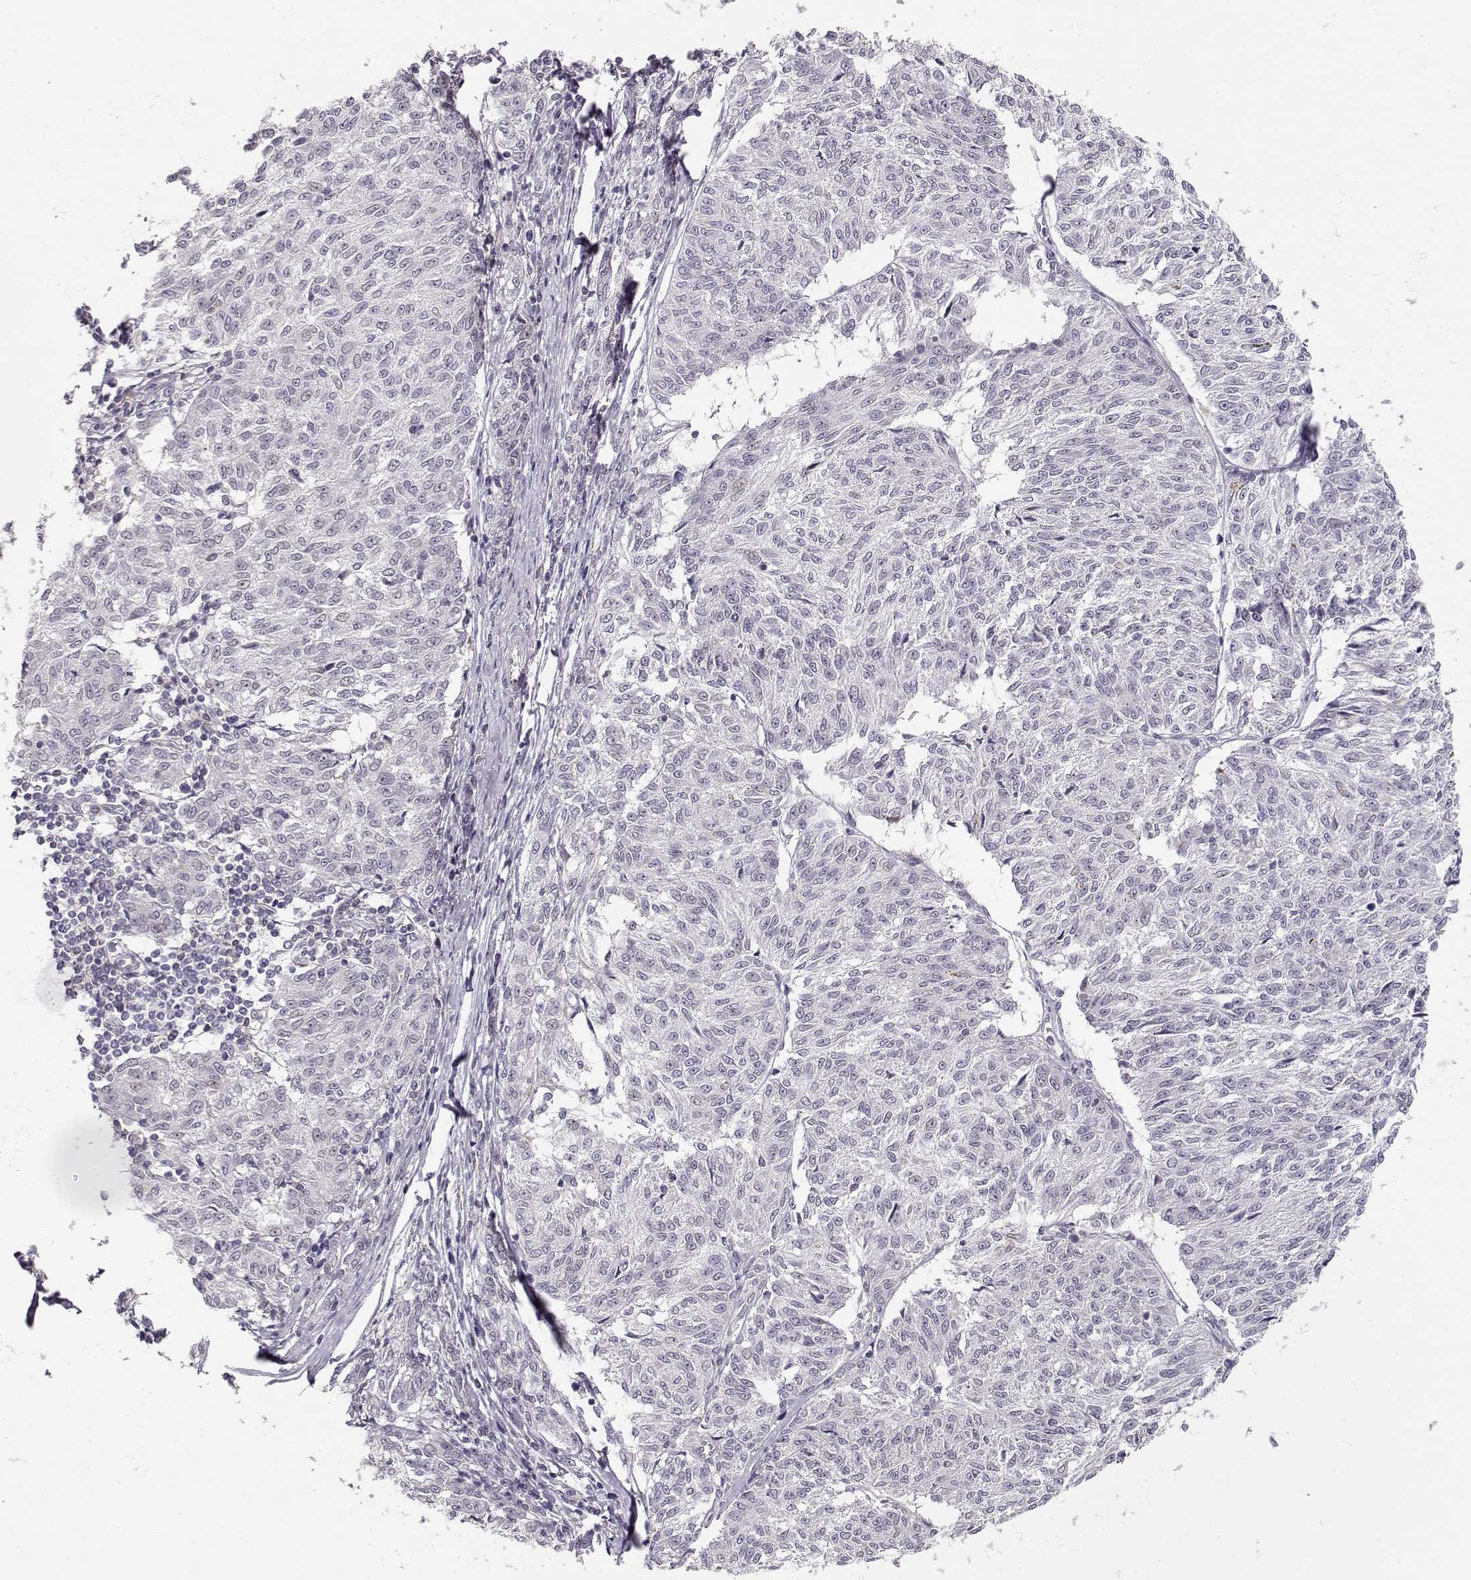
{"staining": {"intensity": "negative", "quantity": "none", "location": "none"}, "tissue": "melanoma", "cell_type": "Tumor cells", "image_type": "cancer", "snomed": [{"axis": "morphology", "description": "Malignant melanoma, NOS"}, {"axis": "topography", "description": "Skin"}], "caption": "Photomicrograph shows no protein positivity in tumor cells of malignant melanoma tissue.", "gene": "TEPP", "patient": {"sex": "female", "age": 72}}